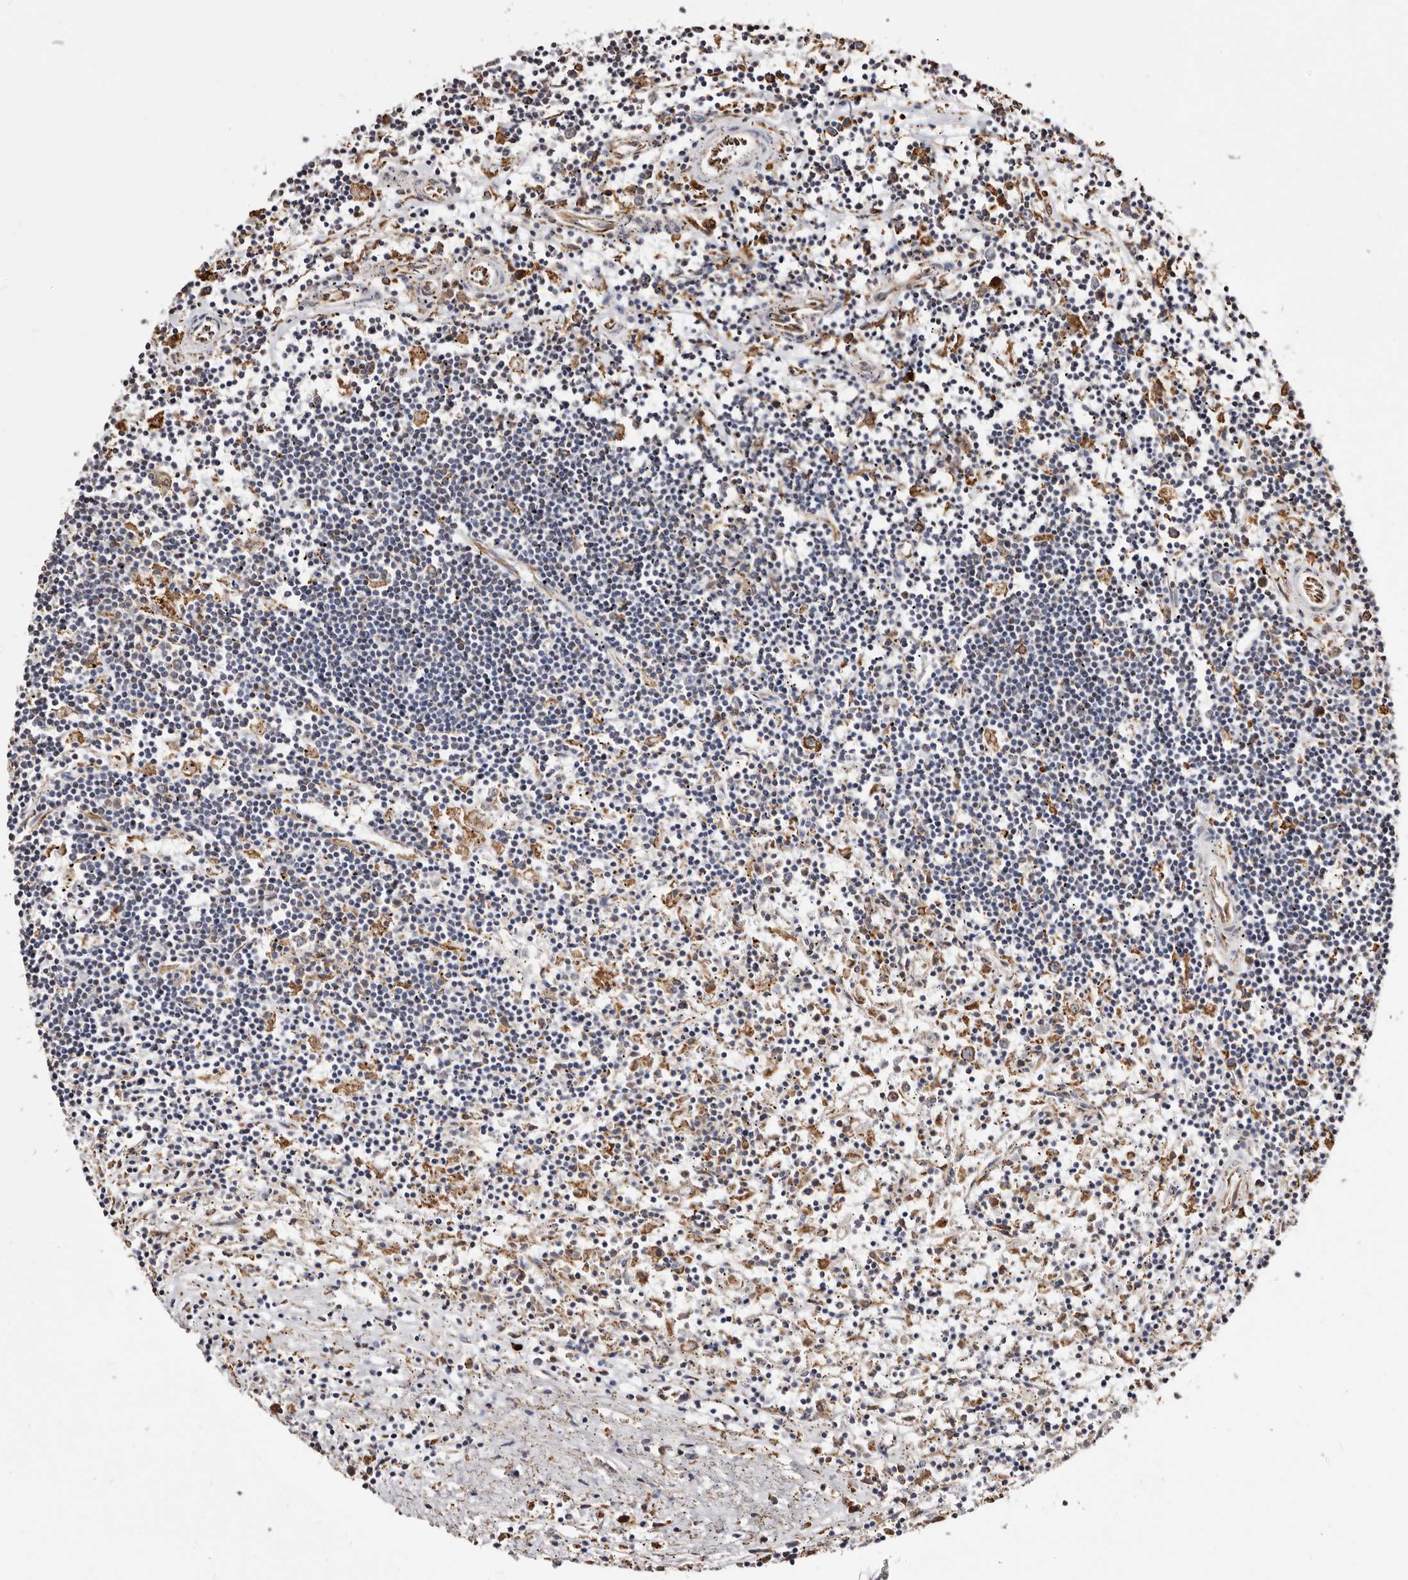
{"staining": {"intensity": "negative", "quantity": "none", "location": "none"}, "tissue": "lymphoma", "cell_type": "Tumor cells", "image_type": "cancer", "snomed": [{"axis": "morphology", "description": "Malignant lymphoma, non-Hodgkin's type, Low grade"}, {"axis": "topography", "description": "Spleen"}], "caption": "There is no significant expression in tumor cells of malignant lymphoma, non-Hodgkin's type (low-grade). Nuclei are stained in blue.", "gene": "ACBD6", "patient": {"sex": "male", "age": 76}}